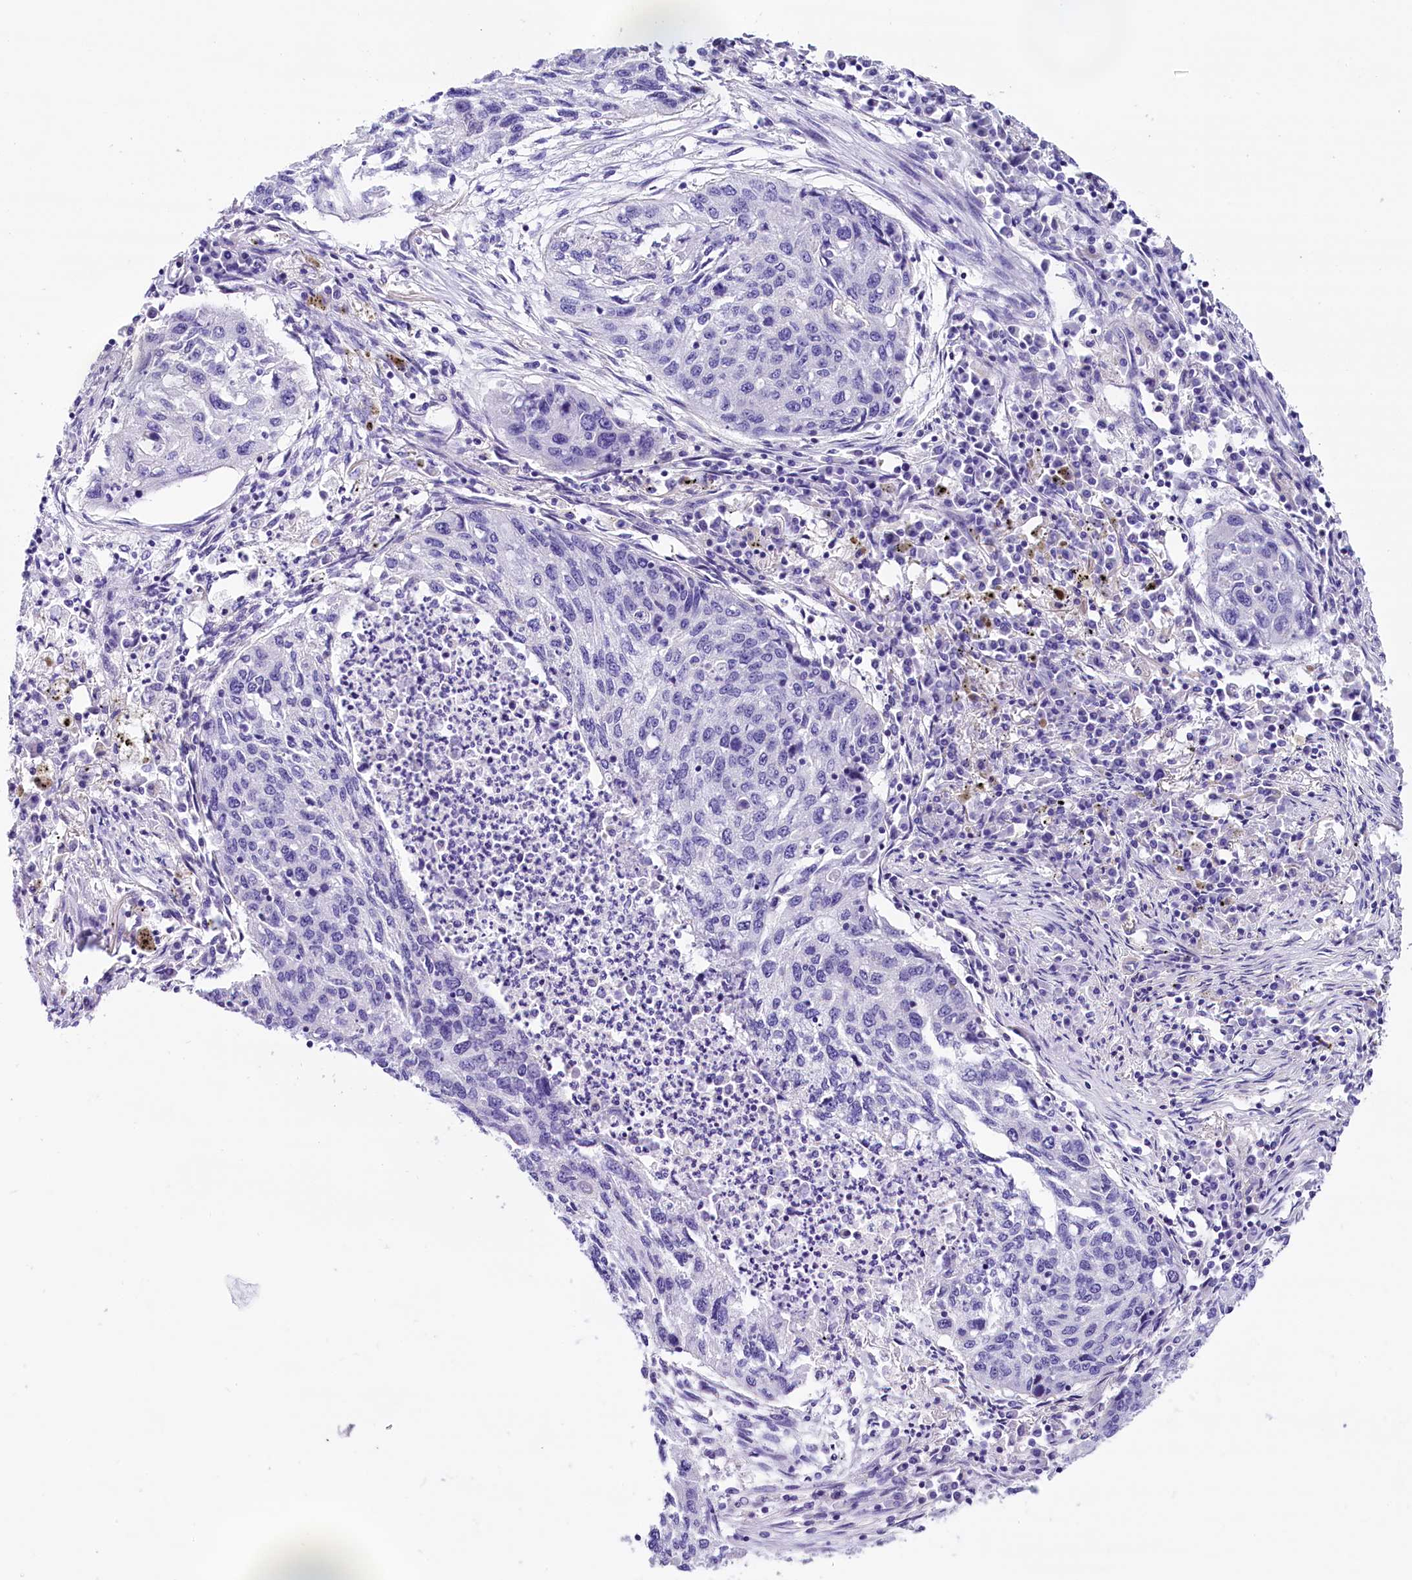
{"staining": {"intensity": "negative", "quantity": "none", "location": "none"}, "tissue": "lung cancer", "cell_type": "Tumor cells", "image_type": "cancer", "snomed": [{"axis": "morphology", "description": "Squamous cell carcinoma, NOS"}, {"axis": "topography", "description": "Lung"}], "caption": "Tumor cells are negative for protein expression in human squamous cell carcinoma (lung).", "gene": "ACAA2", "patient": {"sex": "female", "age": 63}}